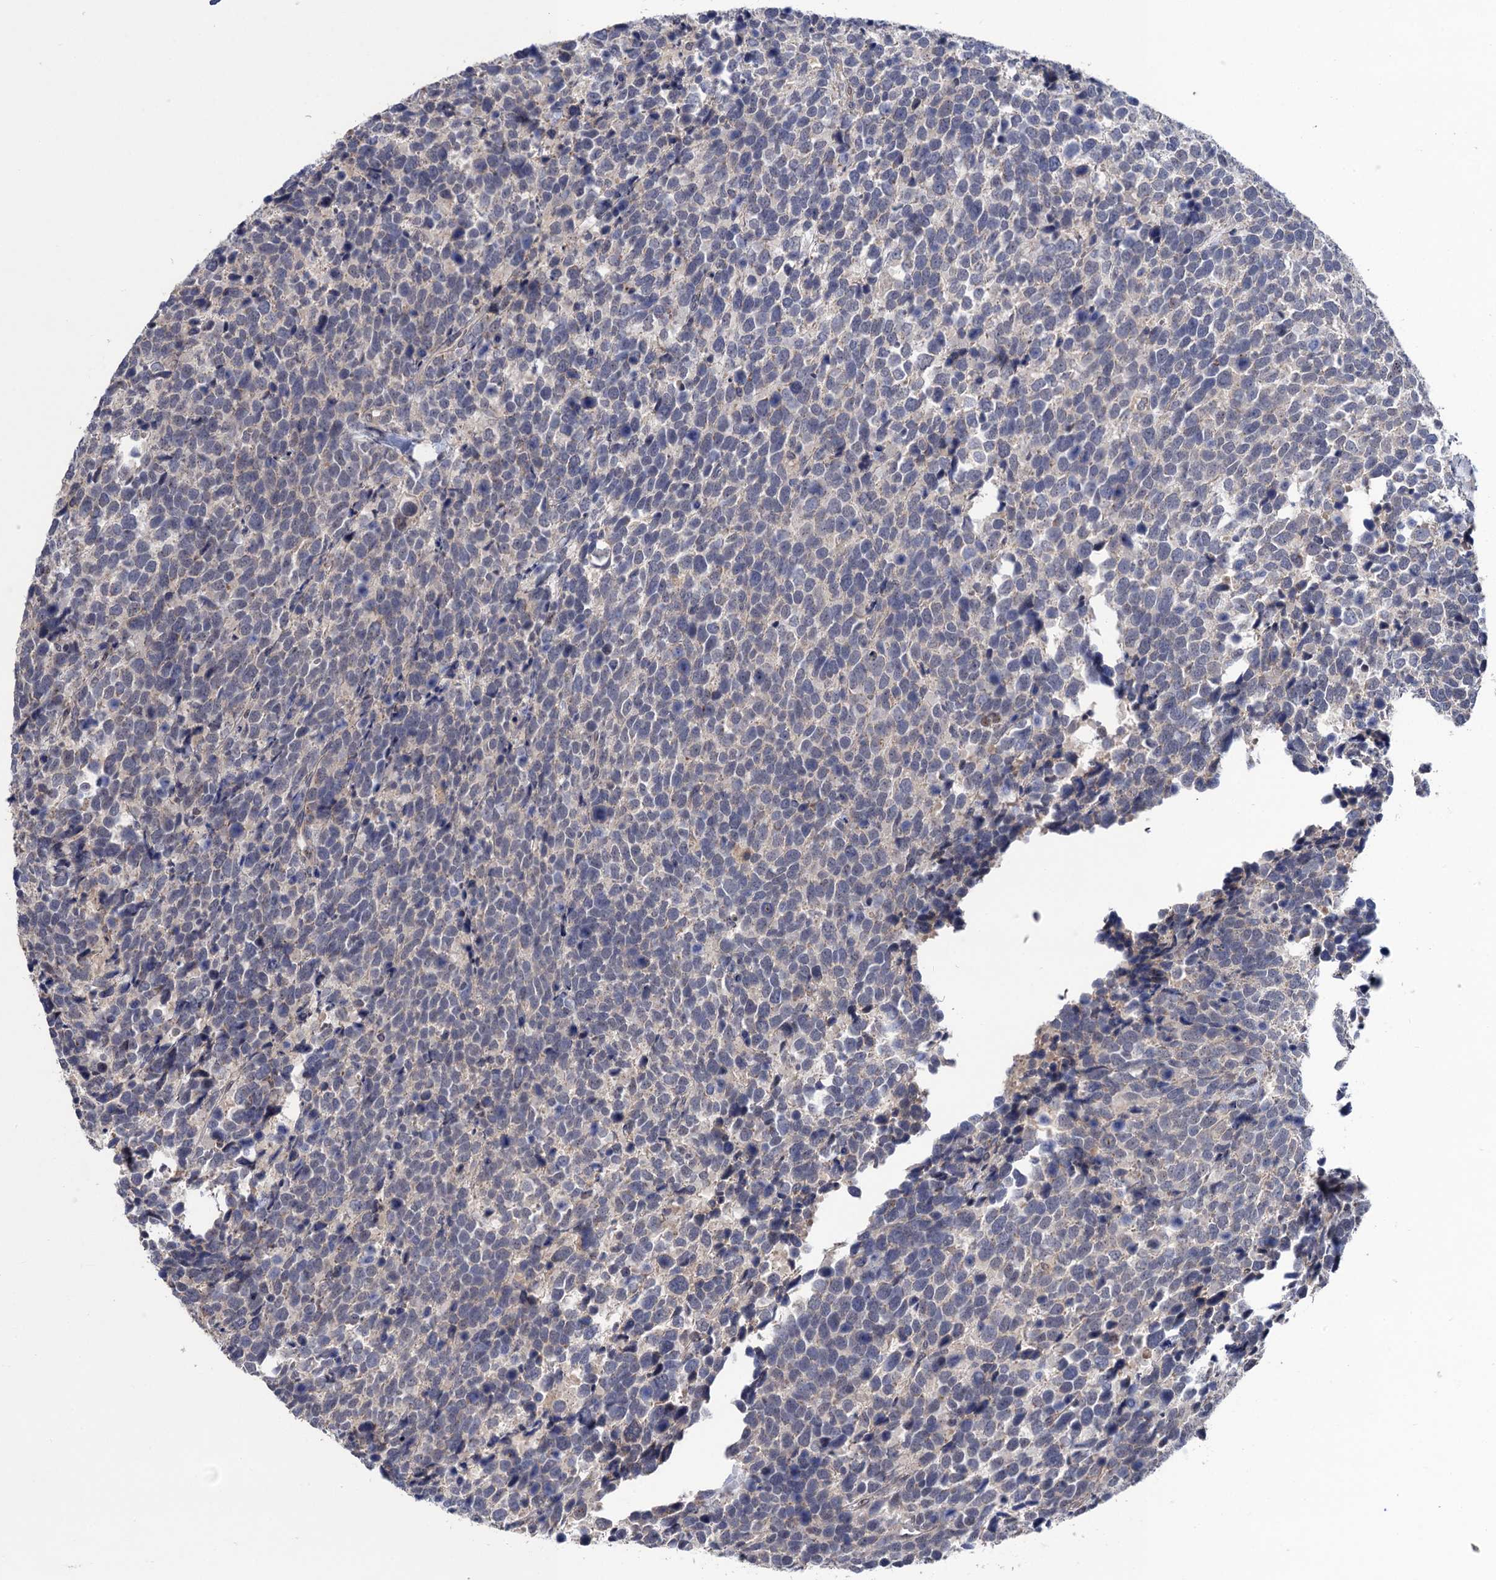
{"staining": {"intensity": "negative", "quantity": "none", "location": "none"}, "tissue": "urothelial cancer", "cell_type": "Tumor cells", "image_type": "cancer", "snomed": [{"axis": "morphology", "description": "Urothelial carcinoma, High grade"}, {"axis": "topography", "description": "Urinary bladder"}], "caption": "Immunohistochemistry (IHC) image of human urothelial carcinoma (high-grade) stained for a protein (brown), which displays no staining in tumor cells.", "gene": "NEK8", "patient": {"sex": "female", "age": 82}}